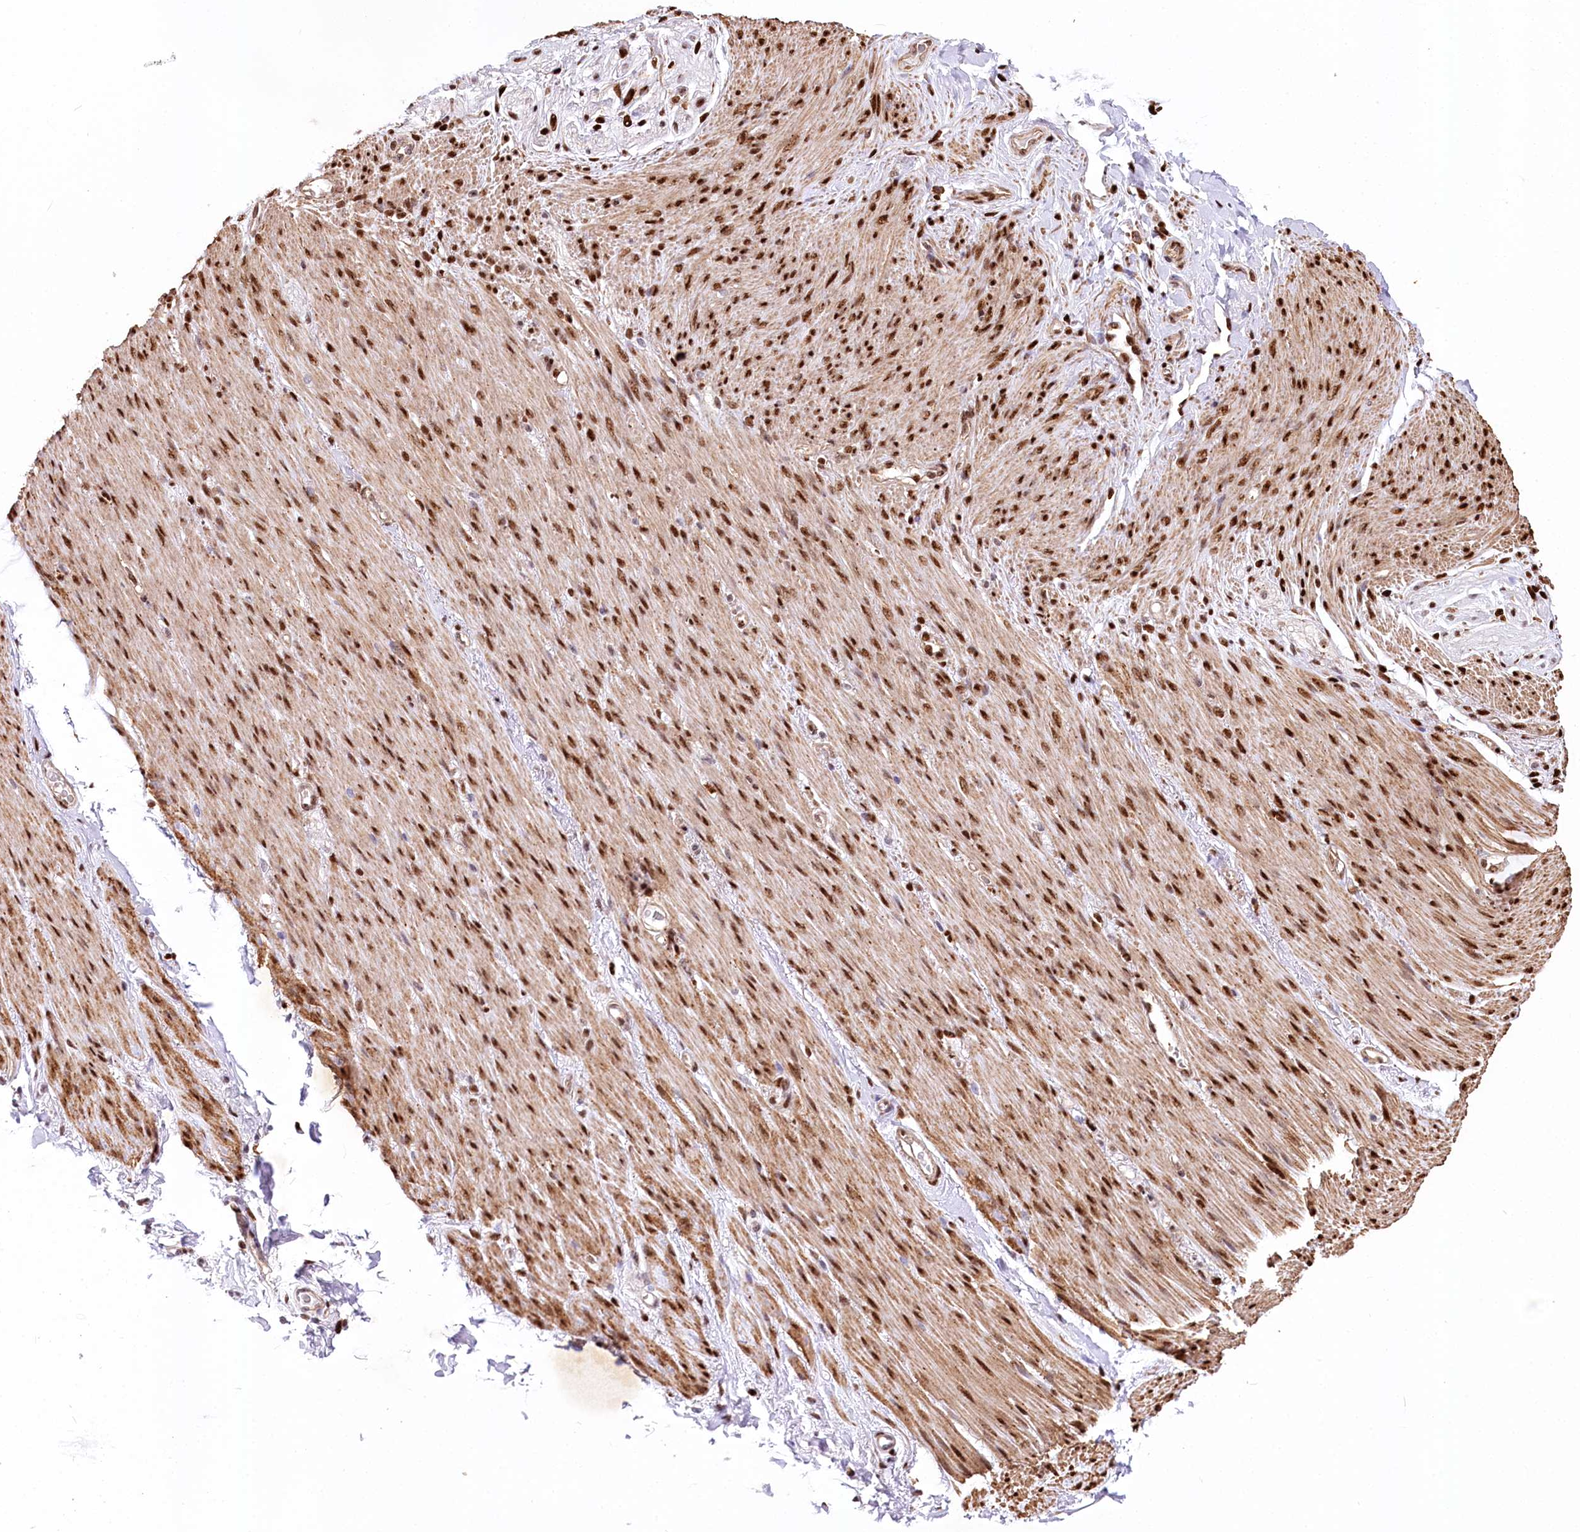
{"staining": {"intensity": "strong", "quantity": "<25%", "location": "nuclear"}, "tissue": "soft tissue", "cell_type": "Chondrocytes", "image_type": "normal", "snomed": [{"axis": "morphology", "description": "Normal tissue, NOS"}, {"axis": "topography", "description": "Colon"}, {"axis": "topography", "description": "Peripheral nerve tissue"}], "caption": "A histopathology image of soft tissue stained for a protein displays strong nuclear brown staining in chondrocytes. The protein is stained brown, and the nuclei are stained in blue (DAB (3,3'-diaminobenzidine) IHC with brightfield microscopy, high magnification).", "gene": "PTMS", "patient": {"sex": "female", "age": 61}}